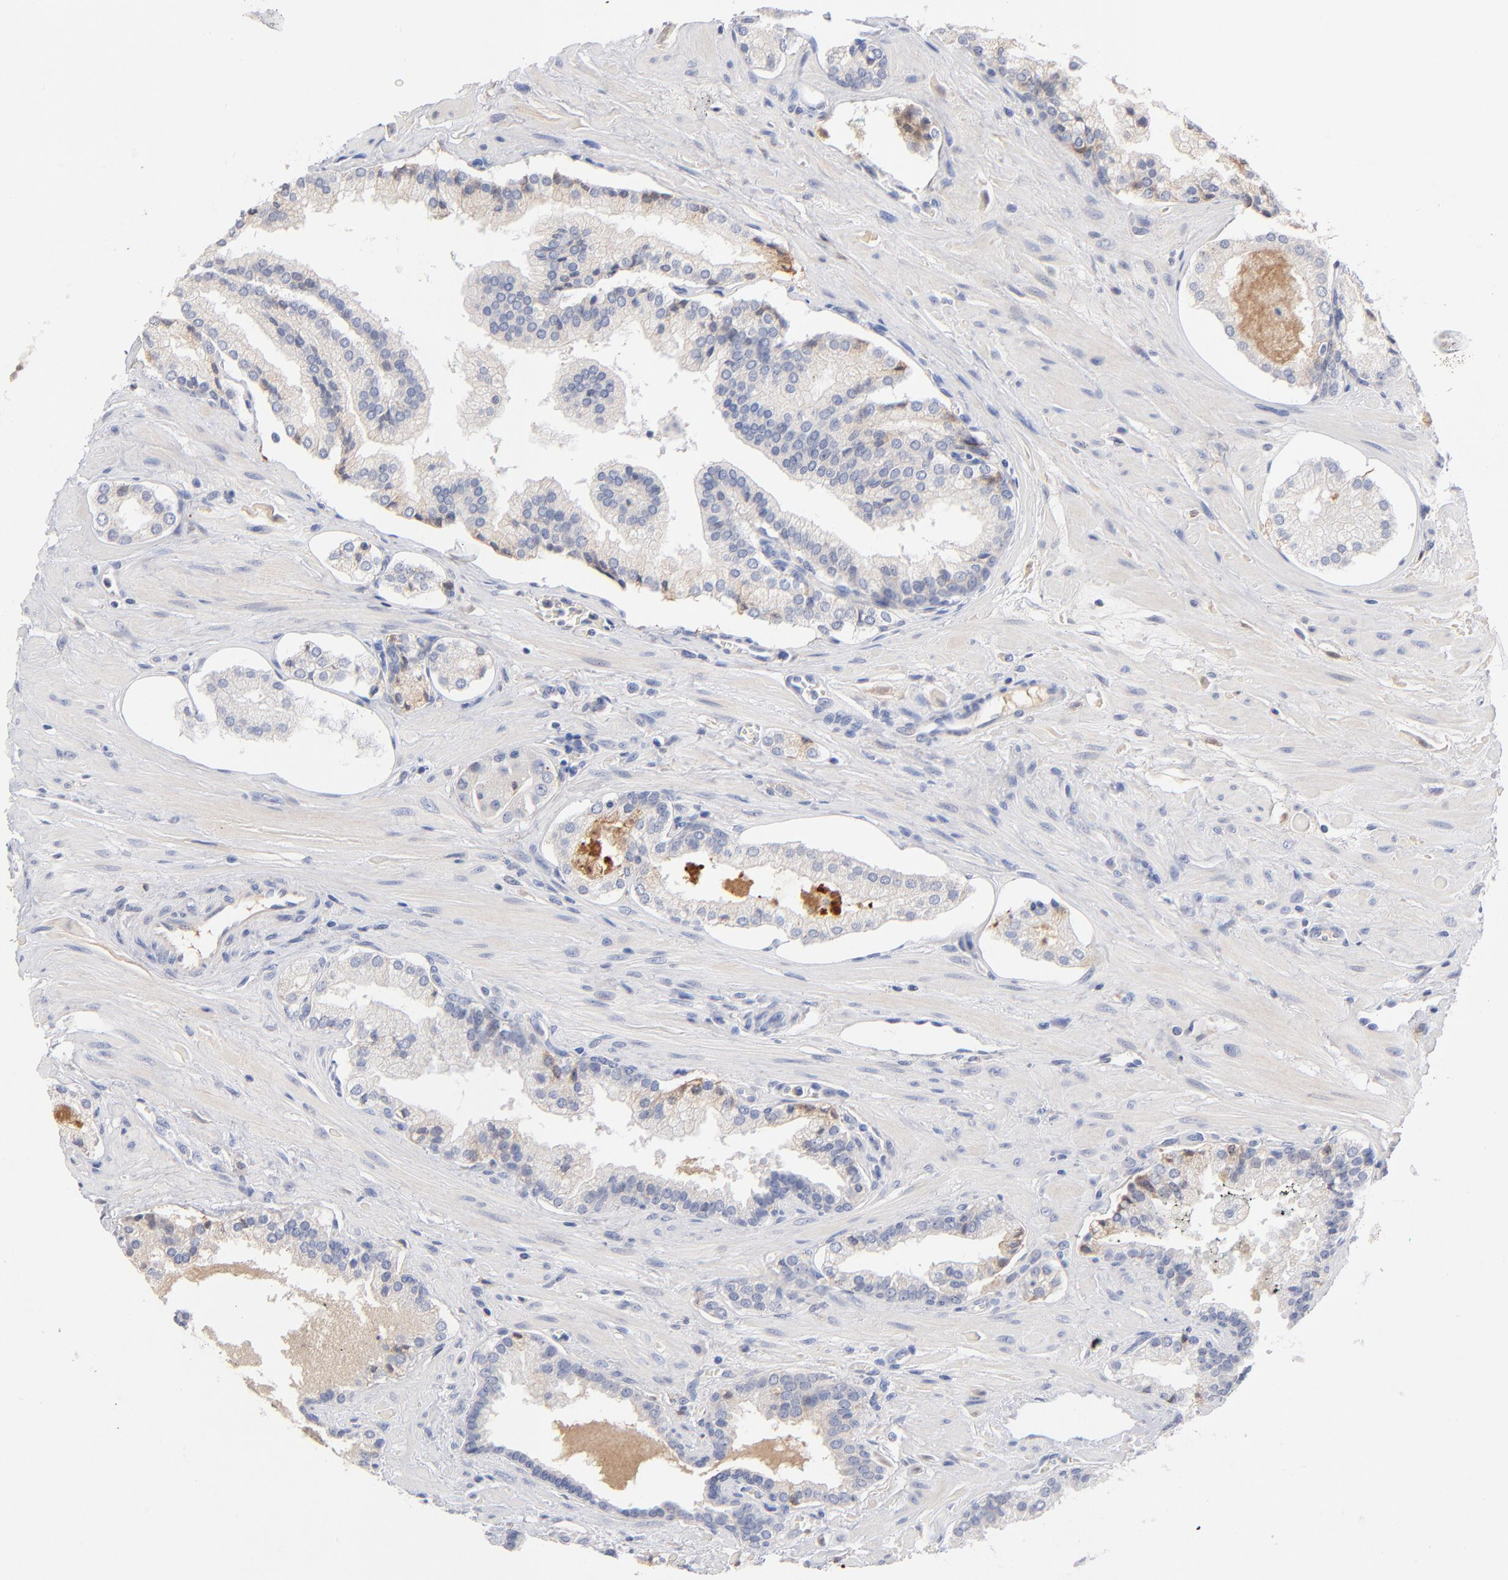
{"staining": {"intensity": "weak", "quantity": ">75%", "location": "cytoplasmic/membranous"}, "tissue": "prostate cancer", "cell_type": "Tumor cells", "image_type": "cancer", "snomed": [{"axis": "morphology", "description": "Adenocarcinoma, Medium grade"}, {"axis": "topography", "description": "Prostate"}], "caption": "Tumor cells show low levels of weak cytoplasmic/membranous staining in approximately >75% of cells in prostate cancer. (DAB IHC, brown staining for protein, blue staining for nuclei).", "gene": "F12", "patient": {"sex": "male", "age": 60}}